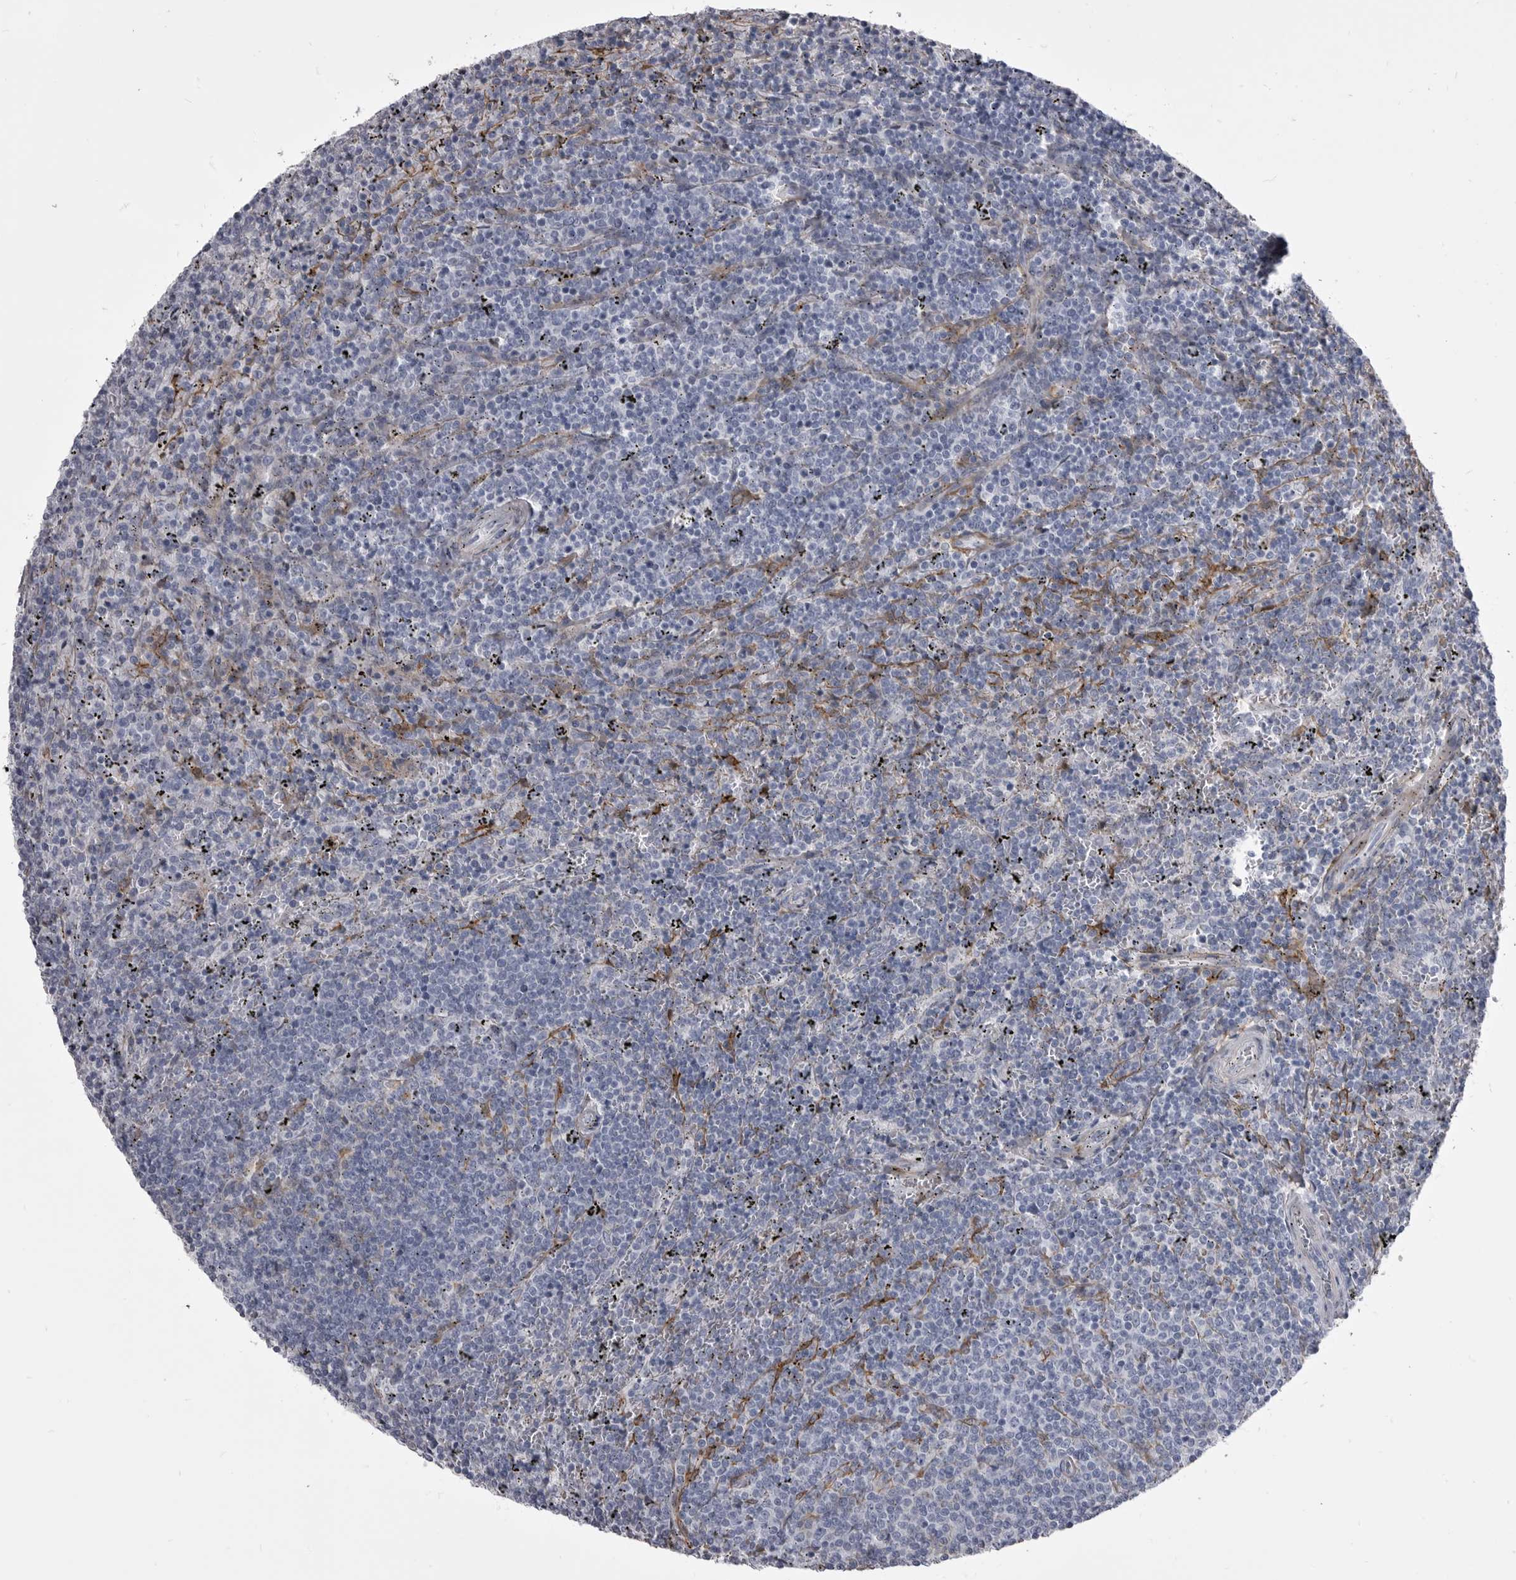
{"staining": {"intensity": "negative", "quantity": "none", "location": "none"}, "tissue": "lymphoma", "cell_type": "Tumor cells", "image_type": "cancer", "snomed": [{"axis": "morphology", "description": "Malignant lymphoma, non-Hodgkin's type, Low grade"}, {"axis": "topography", "description": "Spleen"}], "caption": "Immunohistochemical staining of malignant lymphoma, non-Hodgkin's type (low-grade) shows no significant expression in tumor cells.", "gene": "ANK2", "patient": {"sex": "female", "age": 50}}